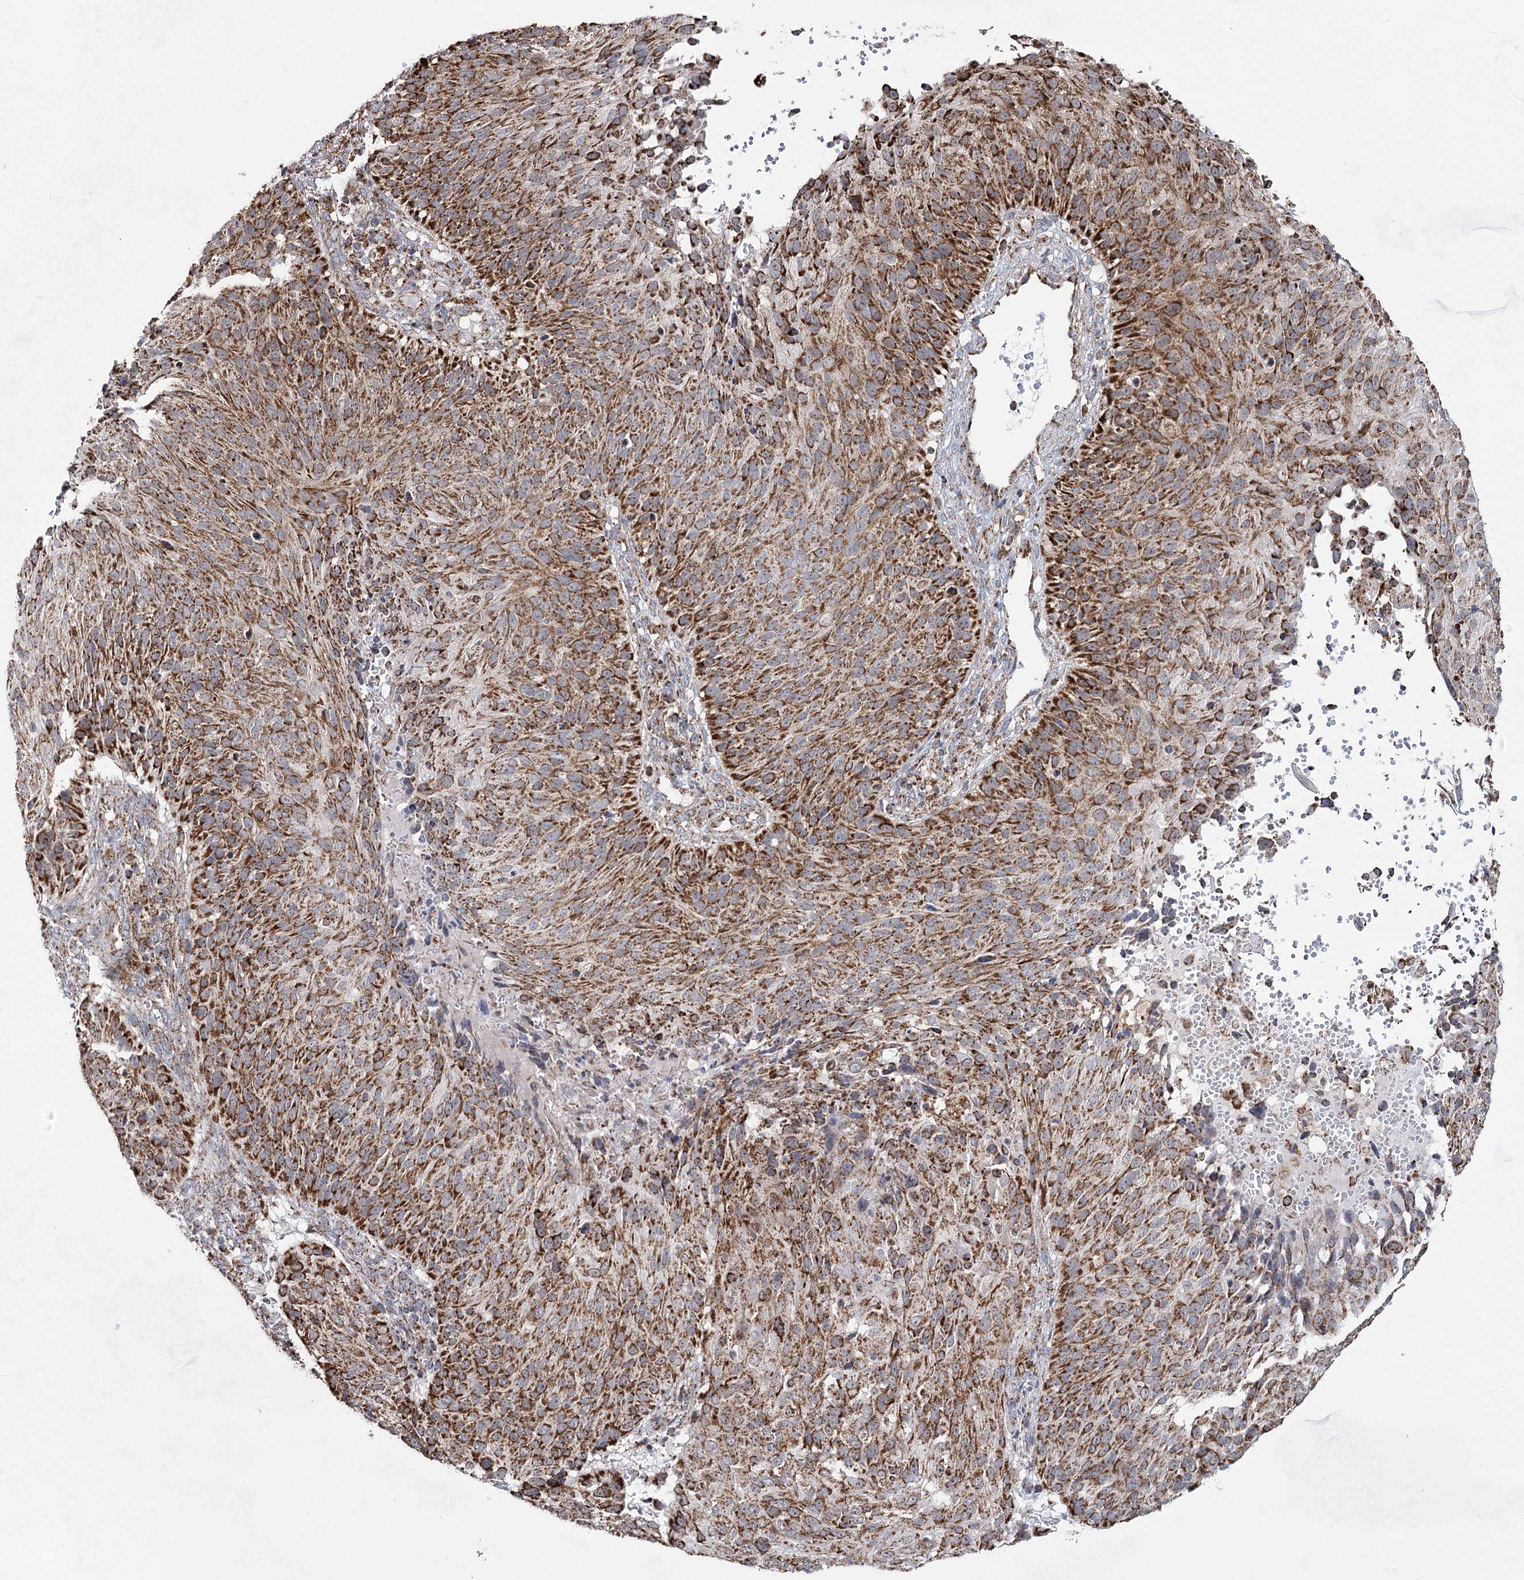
{"staining": {"intensity": "moderate", "quantity": ">75%", "location": "cytoplasmic/membranous"}, "tissue": "cervical cancer", "cell_type": "Tumor cells", "image_type": "cancer", "snomed": [{"axis": "morphology", "description": "Squamous cell carcinoma, NOS"}, {"axis": "topography", "description": "Cervix"}], "caption": "Immunohistochemical staining of human squamous cell carcinoma (cervical) displays medium levels of moderate cytoplasmic/membranous protein expression in approximately >75% of tumor cells. The staining was performed using DAB, with brown indicating positive protein expression. Nuclei are stained blue with hematoxylin.", "gene": "CWF19L1", "patient": {"sex": "female", "age": 74}}